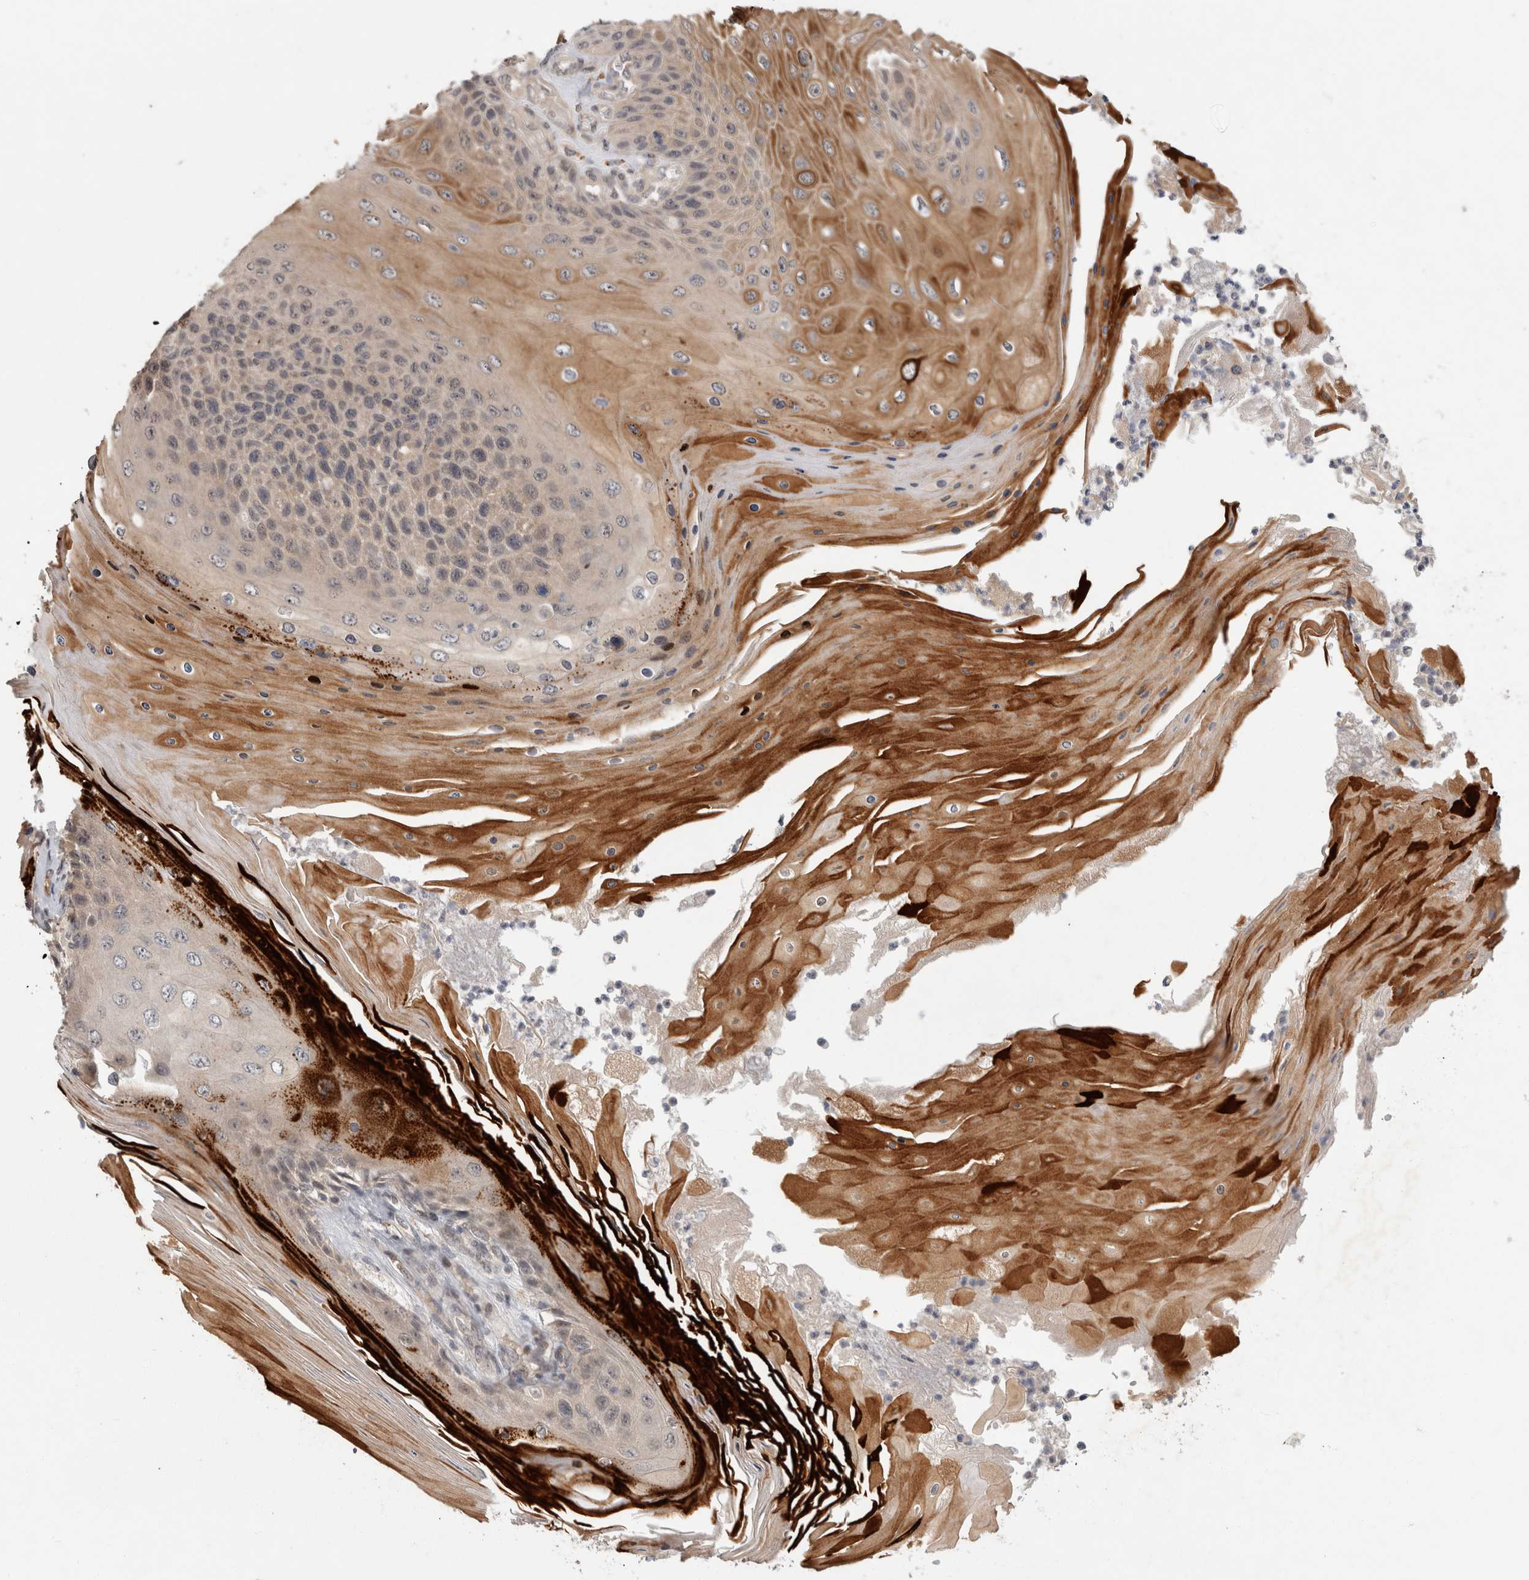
{"staining": {"intensity": "strong", "quantity": "<25%", "location": "cytoplasmic/membranous"}, "tissue": "skin cancer", "cell_type": "Tumor cells", "image_type": "cancer", "snomed": [{"axis": "morphology", "description": "Squamous cell carcinoma, NOS"}, {"axis": "topography", "description": "Skin"}], "caption": "Brown immunohistochemical staining in skin squamous cell carcinoma reveals strong cytoplasmic/membranous positivity in approximately <25% of tumor cells. The staining is performed using DAB (3,3'-diaminobenzidine) brown chromogen to label protein expression. The nuclei are counter-stained blue using hematoxylin.", "gene": "CRISPLD1", "patient": {"sex": "female", "age": 88}}